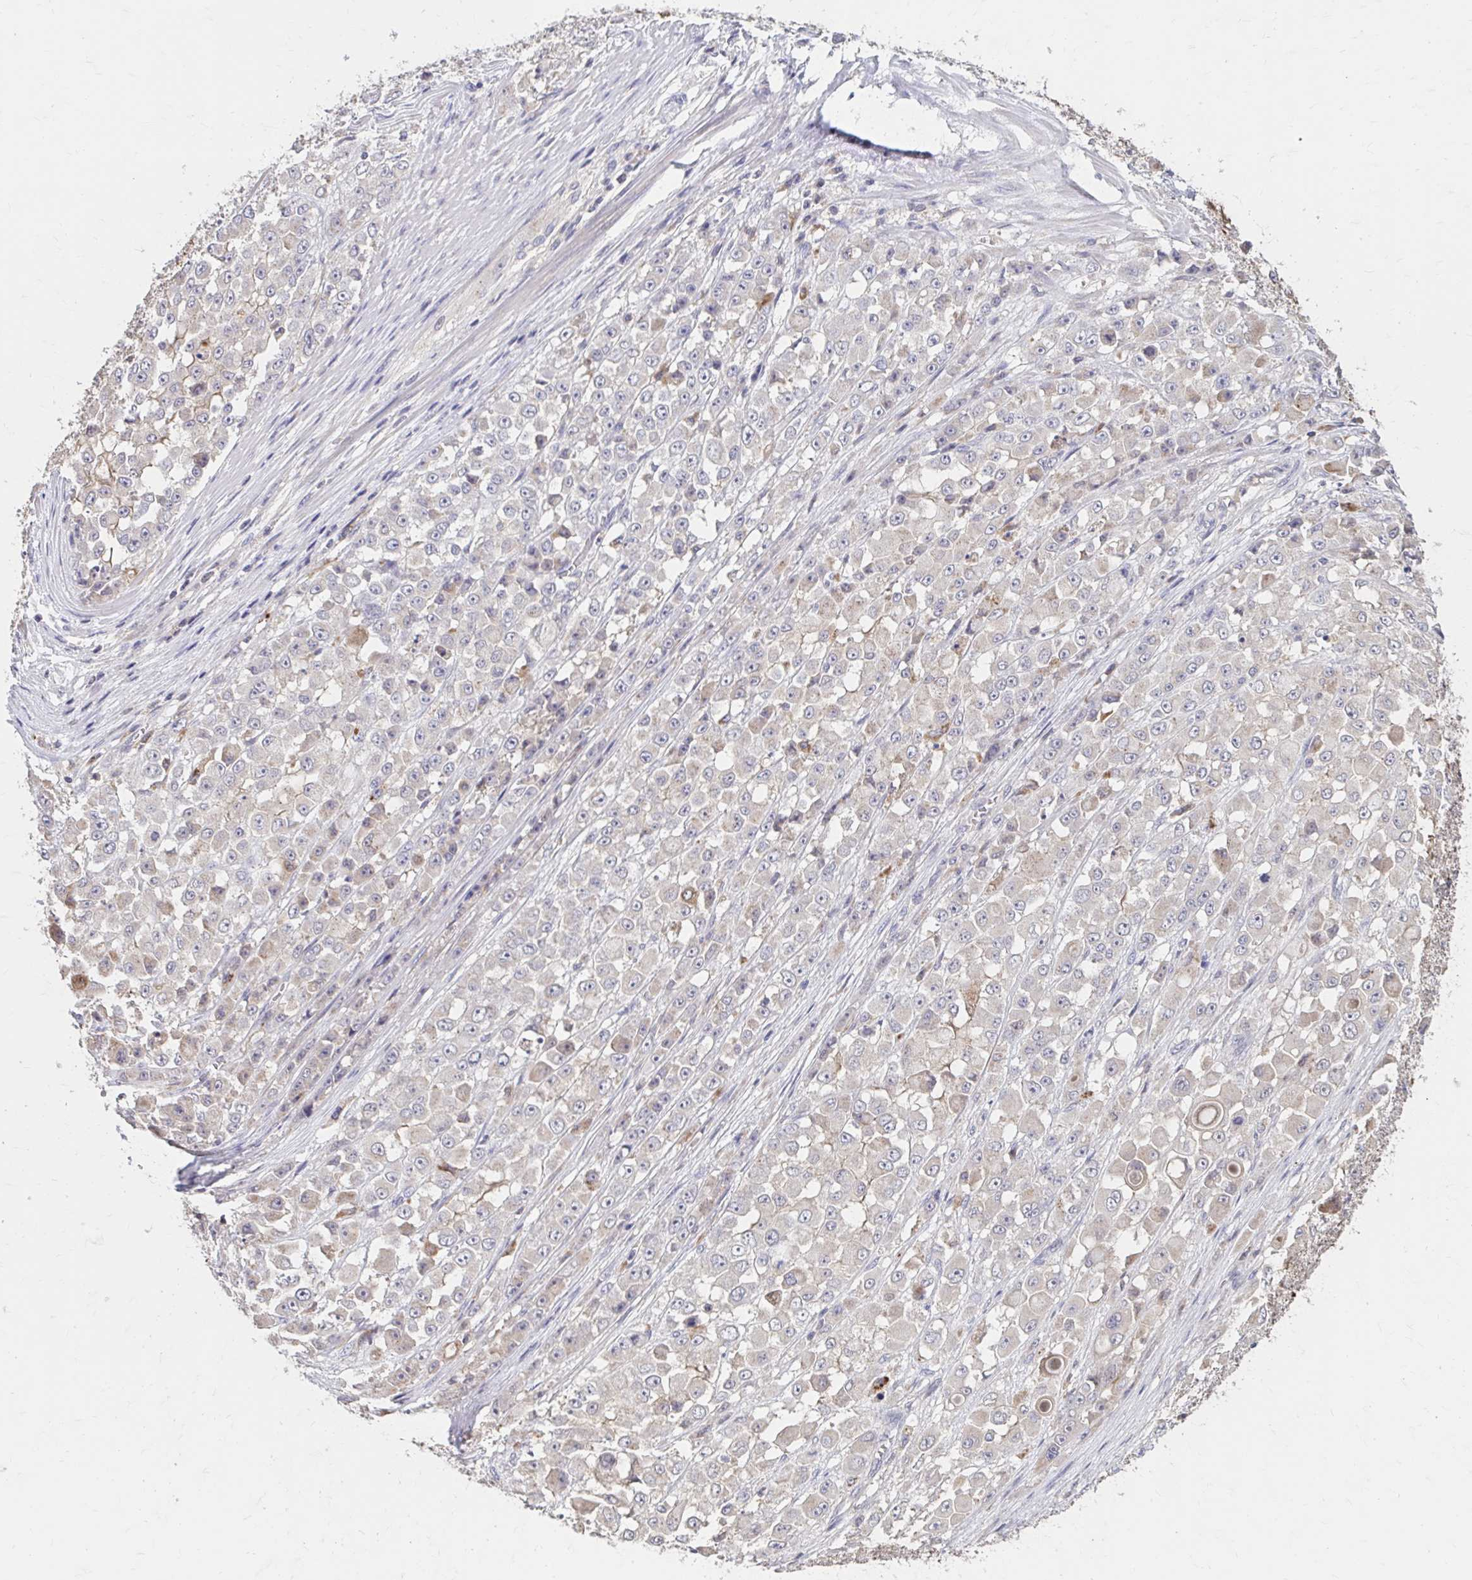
{"staining": {"intensity": "negative", "quantity": "none", "location": "none"}, "tissue": "stomach cancer", "cell_type": "Tumor cells", "image_type": "cancer", "snomed": [{"axis": "morphology", "description": "Adenocarcinoma, NOS"}, {"axis": "topography", "description": "Stomach"}], "caption": "DAB immunohistochemical staining of human adenocarcinoma (stomach) reveals no significant staining in tumor cells. (Brightfield microscopy of DAB immunohistochemistry (IHC) at high magnification).", "gene": "HMGCS2", "patient": {"sex": "female", "age": 76}}